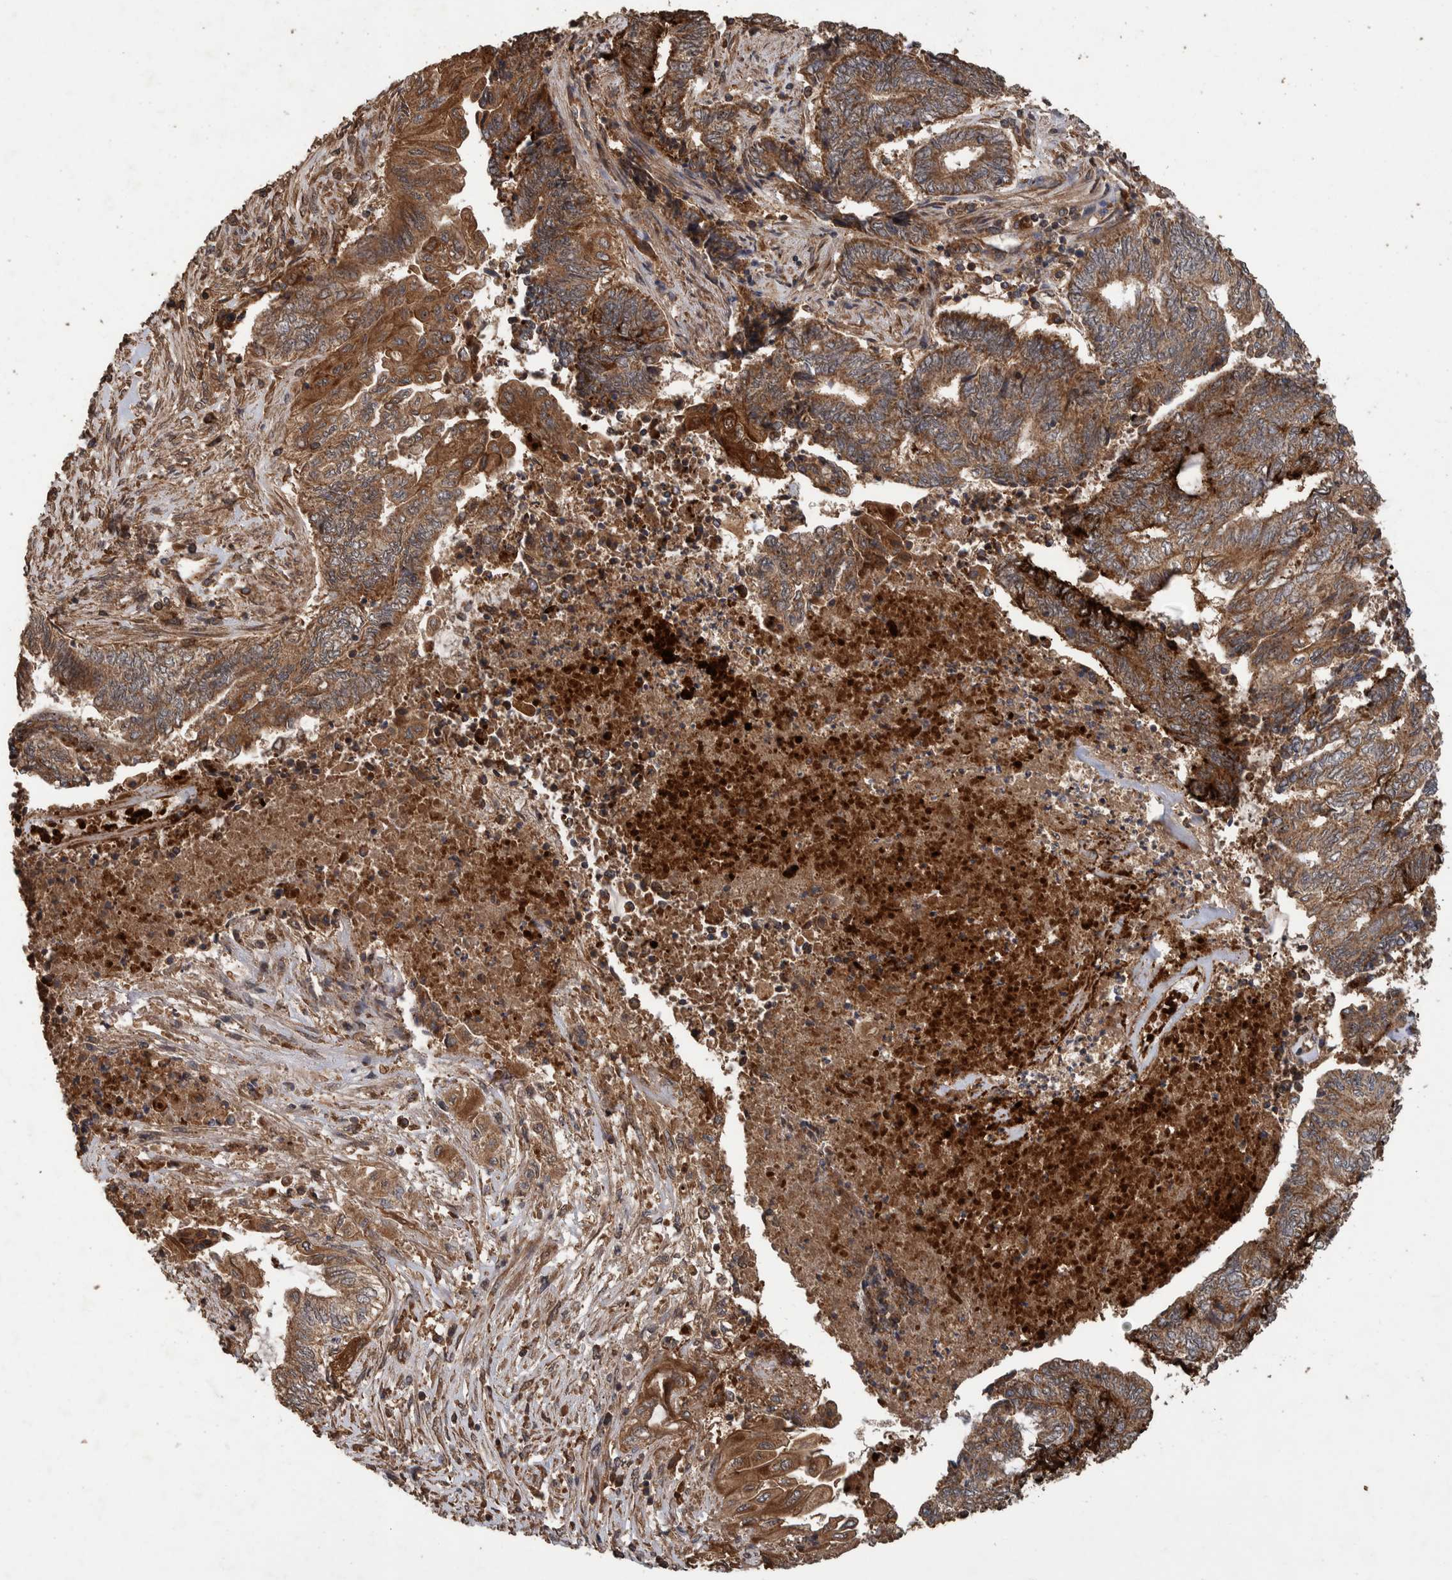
{"staining": {"intensity": "strong", "quantity": ">75%", "location": "cytoplasmic/membranous"}, "tissue": "endometrial cancer", "cell_type": "Tumor cells", "image_type": "cancer", "snomed": [{"axis": "morphology", "description": "Adenocarcinoma, NOS"}, {"axis": "topography", "description": "Uterus"}, {"axis": "topography", "description": "Endometrium"}], "caption": "DAB immunohistochemical staining of human endometrial cancer reveals strong cytoplasmic/membranous protein staining in about >75% of tumor cells.", "gene": "TRIM16", "patient": {"sex": "female", "age": 70}}